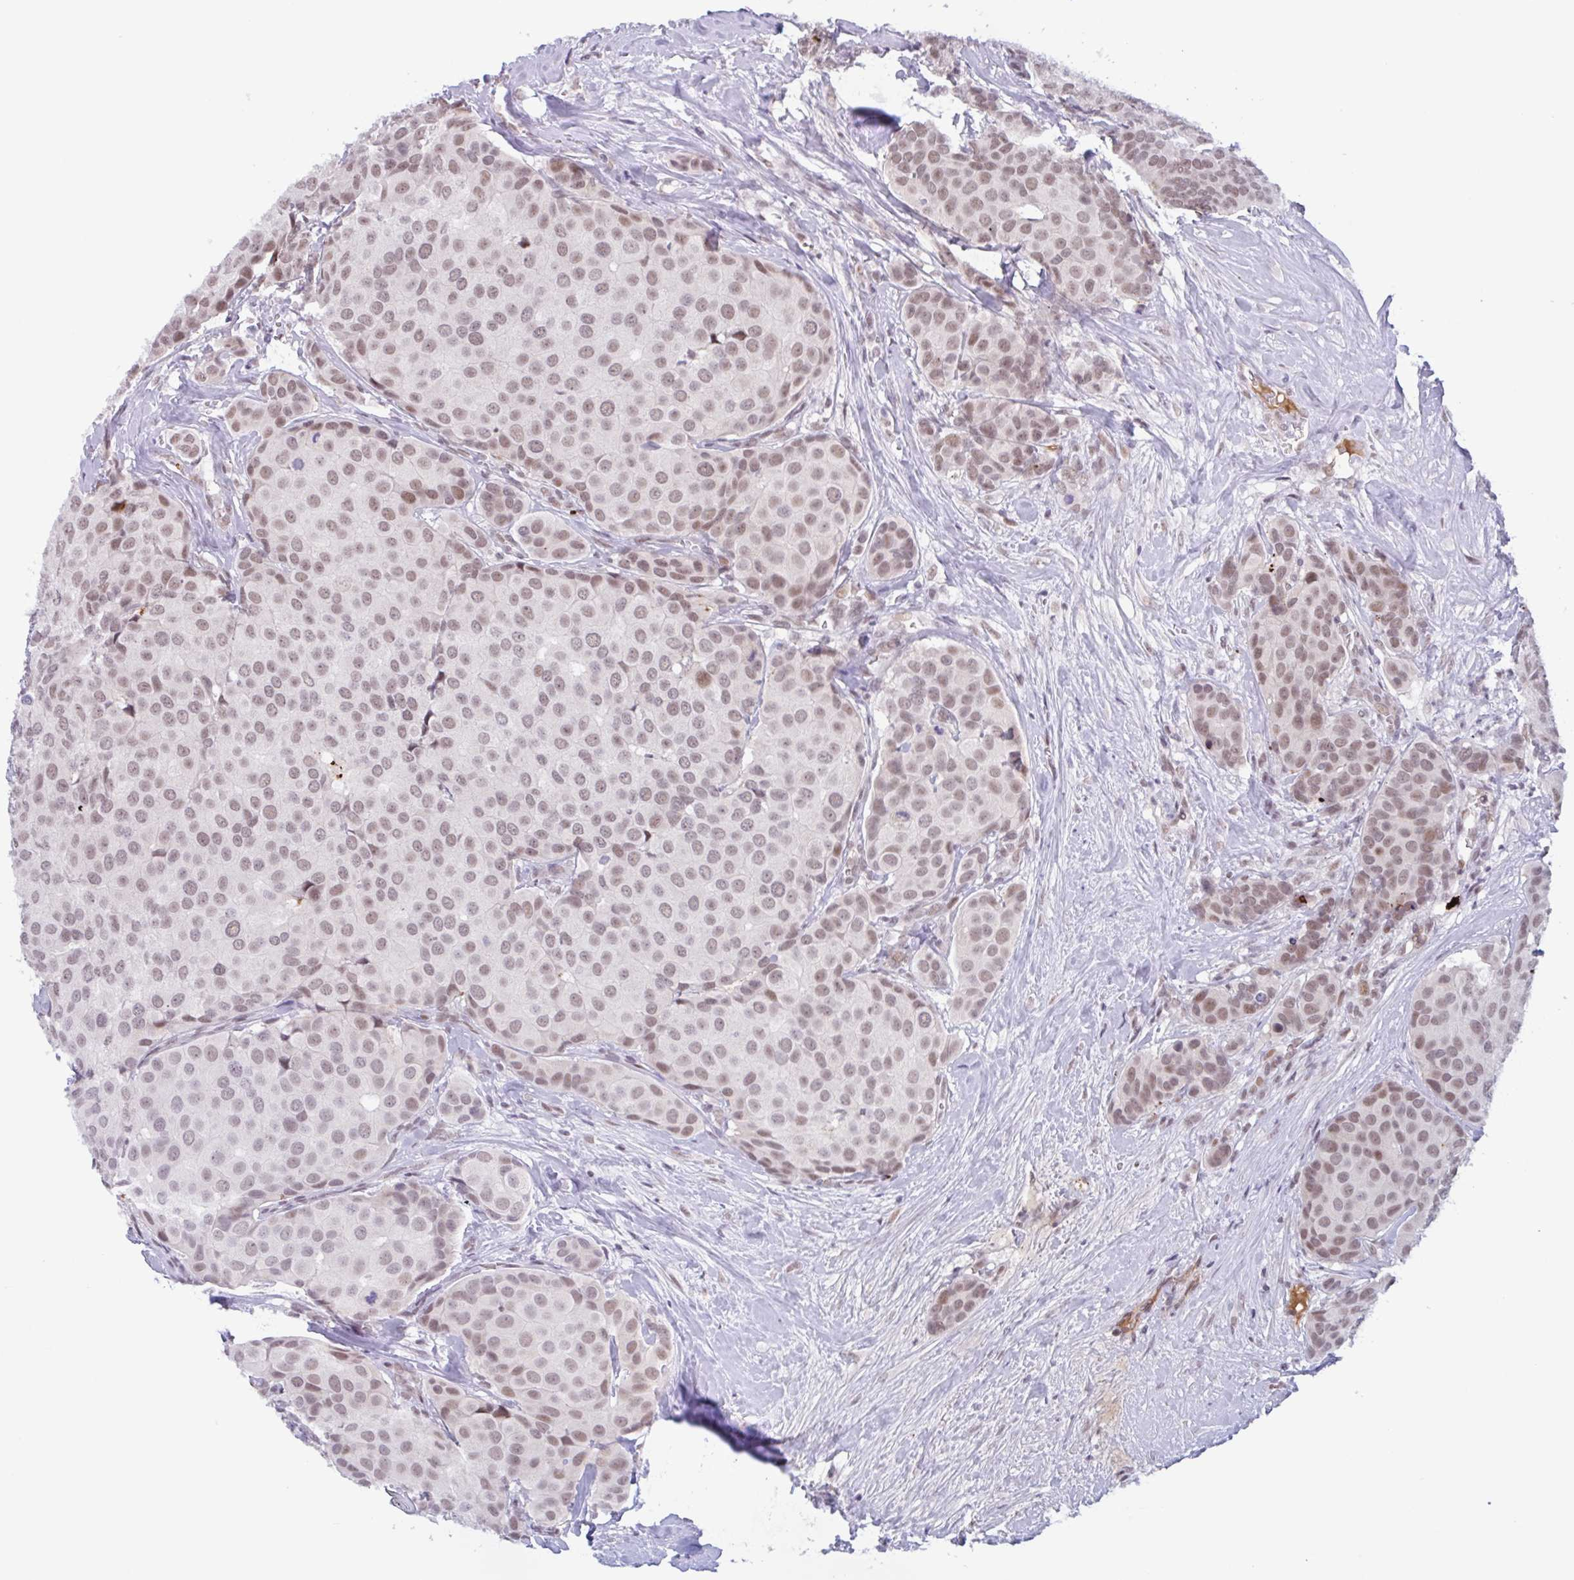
{"staining": {"intensity": "moderate", "quantity": "25%-75%", "location": "nuclear"}, "tissue": "breast cancer", "cell_type": "Tumor cells", "image_type": "cancer", "snomed": [{"axis": "morphology", "description": "Duct carcinoma"}, {"axis": "topography", "description": "Breast"}], "caption": "Protein analysis of breast intraductal carcinoma tissue shows moderate nuclear staining in about 25%-75% of tumor cells. (Brightfield microscopy of DAB IHC at high magnification).", "gene": "PLG", "patient": {"sex": "female", "age": 70}}